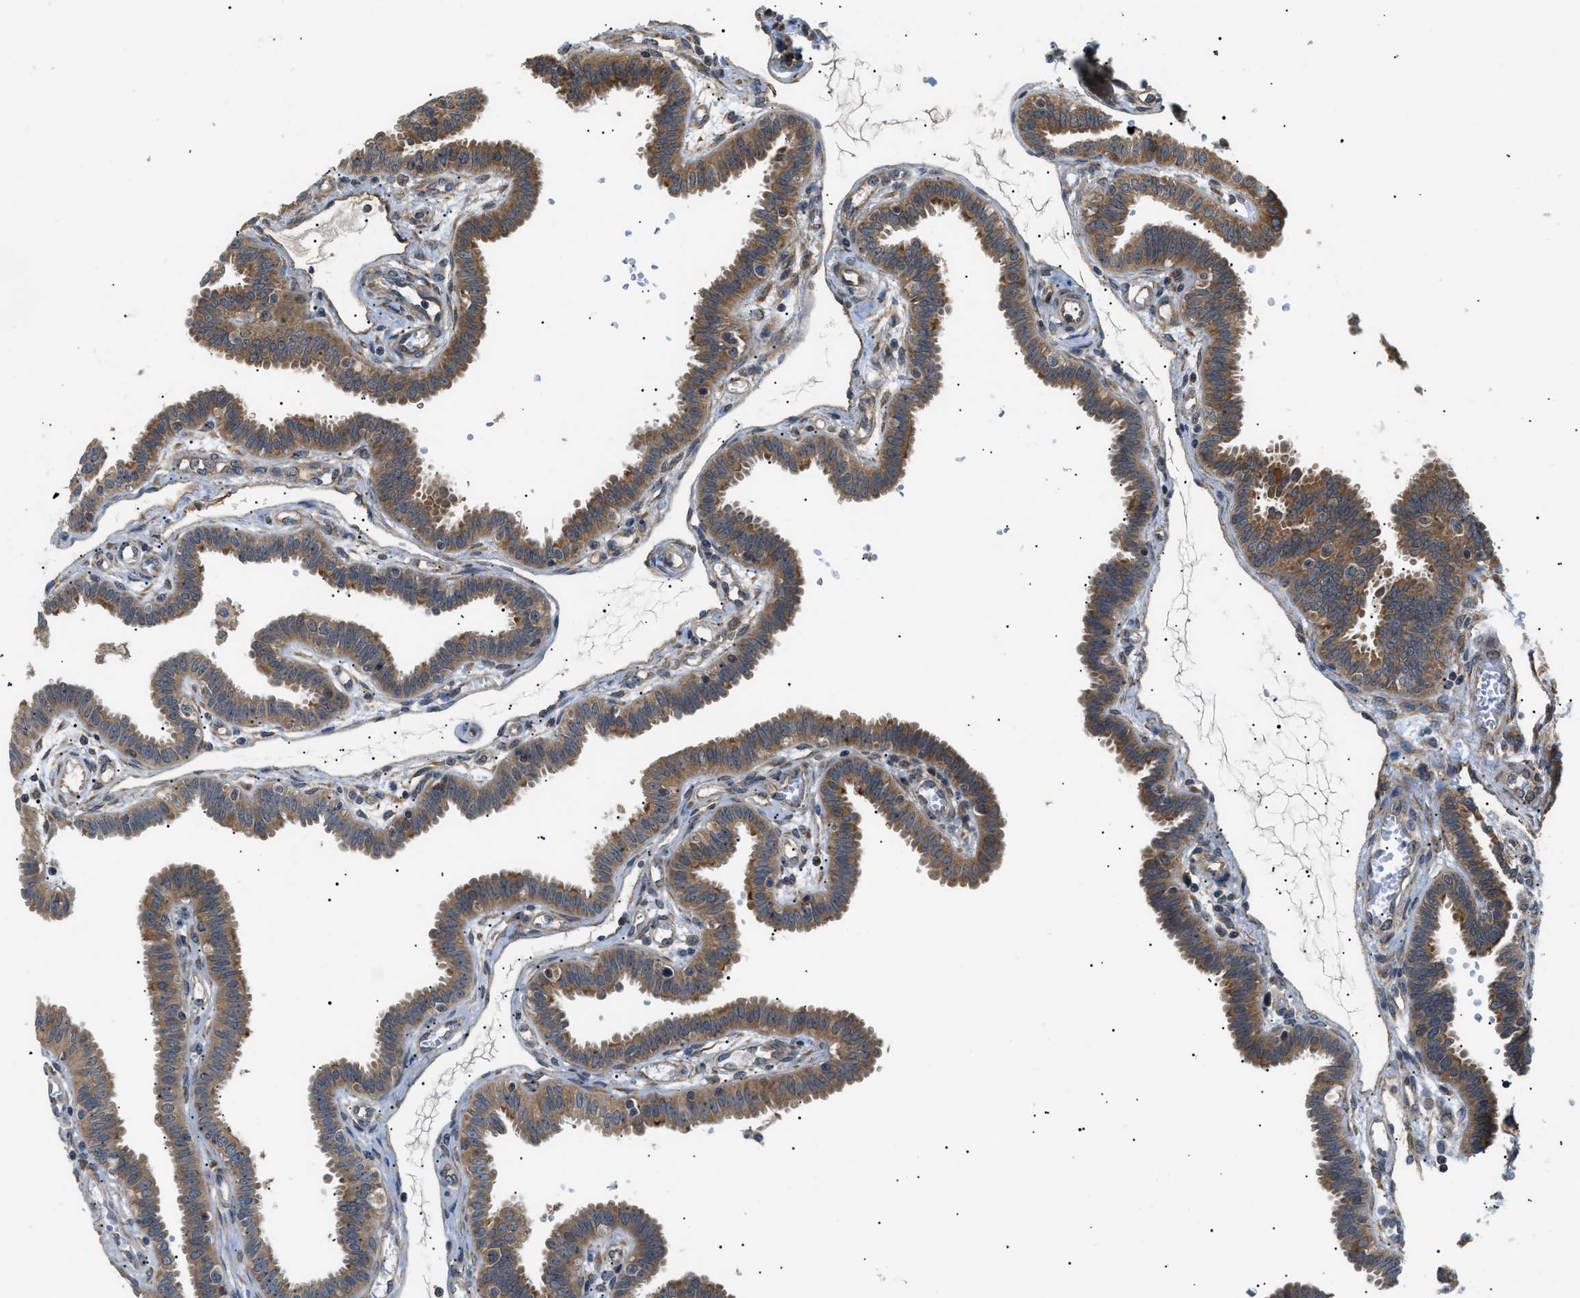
{"staining": {"intensity": "moderate", "quantity": ">75%", "location": "cytoplasmic/membranous"}, "tissue": "fallopian tube", "cell_type": "Glandular cells", "image_type": "normal", "snomed": [{"axis": "morphology", "description": "Normal tissue, NOS"}, {"axis": "topography", "description": "Fallopian tube"}], "caption": "Unremarkable fallopian tube displays moderate cytoplasmic/membranous staining in about >75% of glandular cells, visualized by immunohistochemistry.", "gene": "SRPK1", "patient": {"sex": "female", "age": 32}}